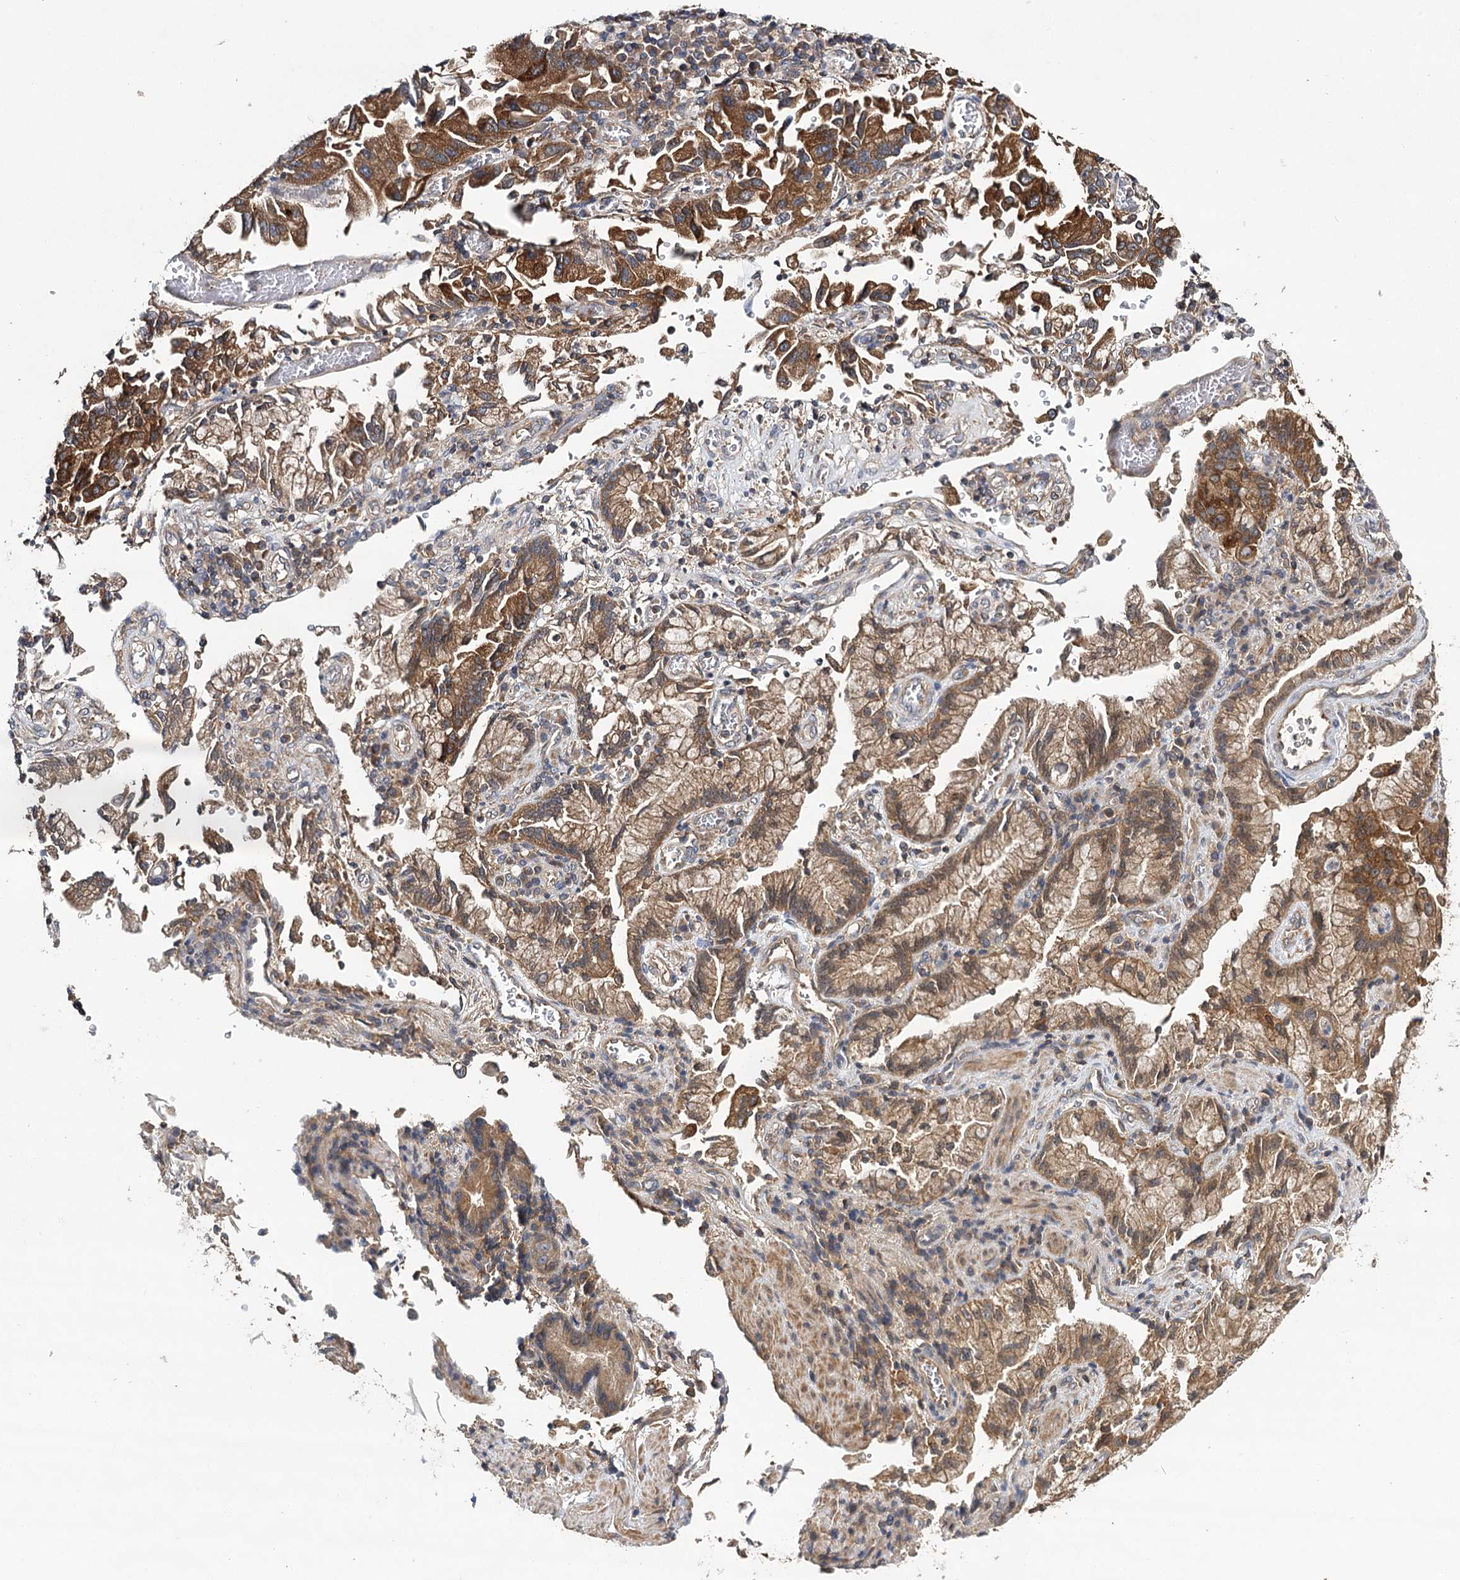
{"staining": {"intensity": "strong", "quantity": ">75%", "location": "cytoplasmic/membranous"}, "tissue": "stomach cancer", "cell_type": "Tumor cells", "image_type": "cancer", "snomed": [{"axis": "morphology", "description": "Adenocarcinoma, NOS"}, {"axis": "topography", "description": "Stomach"}], "caption": "This micrograph demonstrates stomach adenocarcinoma stained with immunohistochemistry to label a protein in brown. The cytoplasmic/membranous of tumor cells show strong positivity for the protein. Nuclei are counter-stained blue.", "gene": "LSS", "patient": {"sex": "male", "age": 62}}